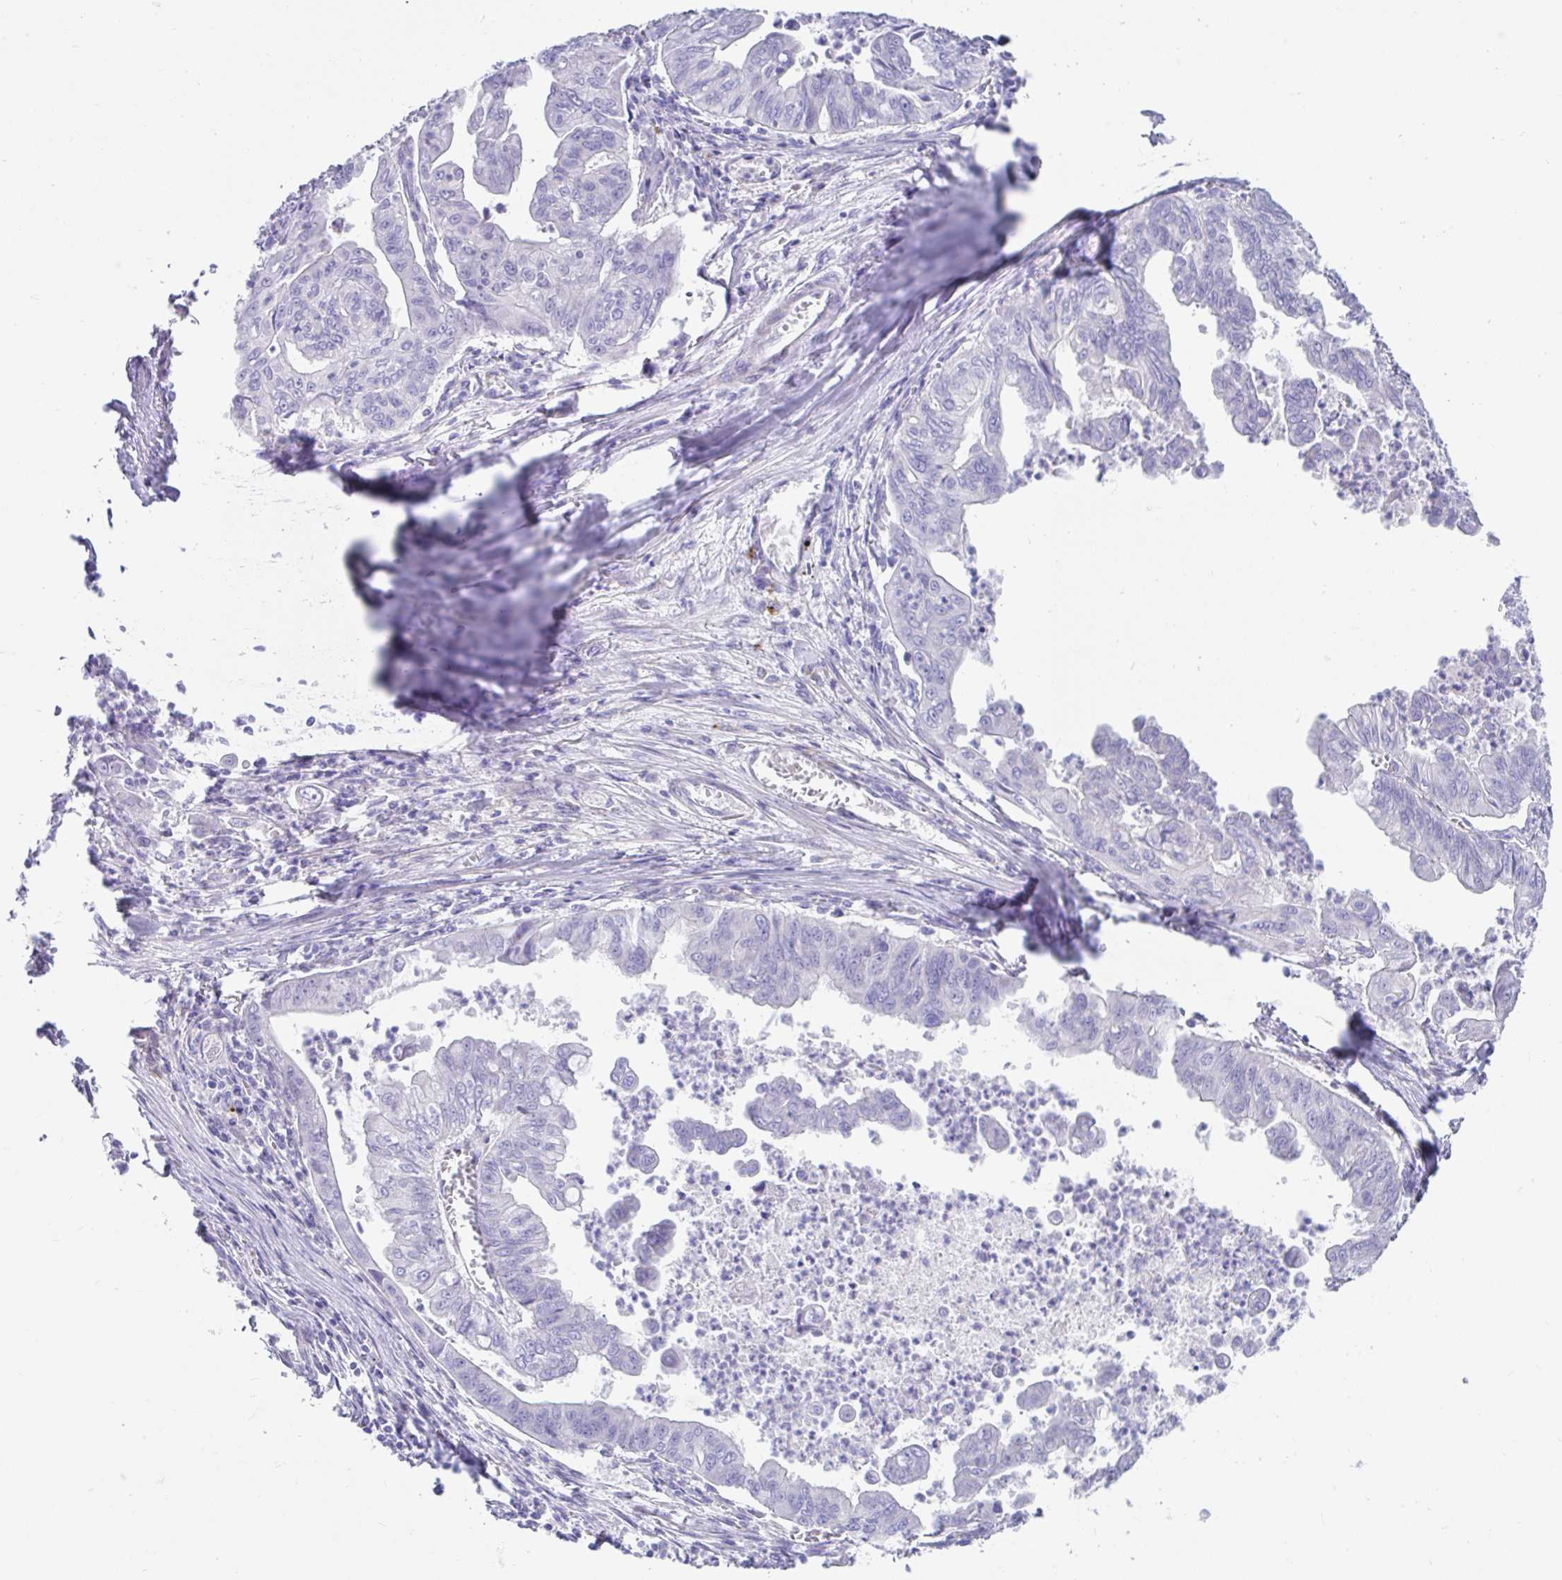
{"staining": {"intensity": "negative", "quantity": "none", "location": "none"}, "tissue": "stomach cancer", "cell_type": "Tumor cells", "image_type": "cancer", "snomed": [{"axis": "morphology", "description": "Adenocarcinoma, NOS"}, {"axis": "topography", "description": "Stomach, upper"}], "caption": "The histopathology image displays no staining of tumor cells in stomach cancer.", "gene": "CCSAP", "patient": {"sex": "male", "age": 80}}